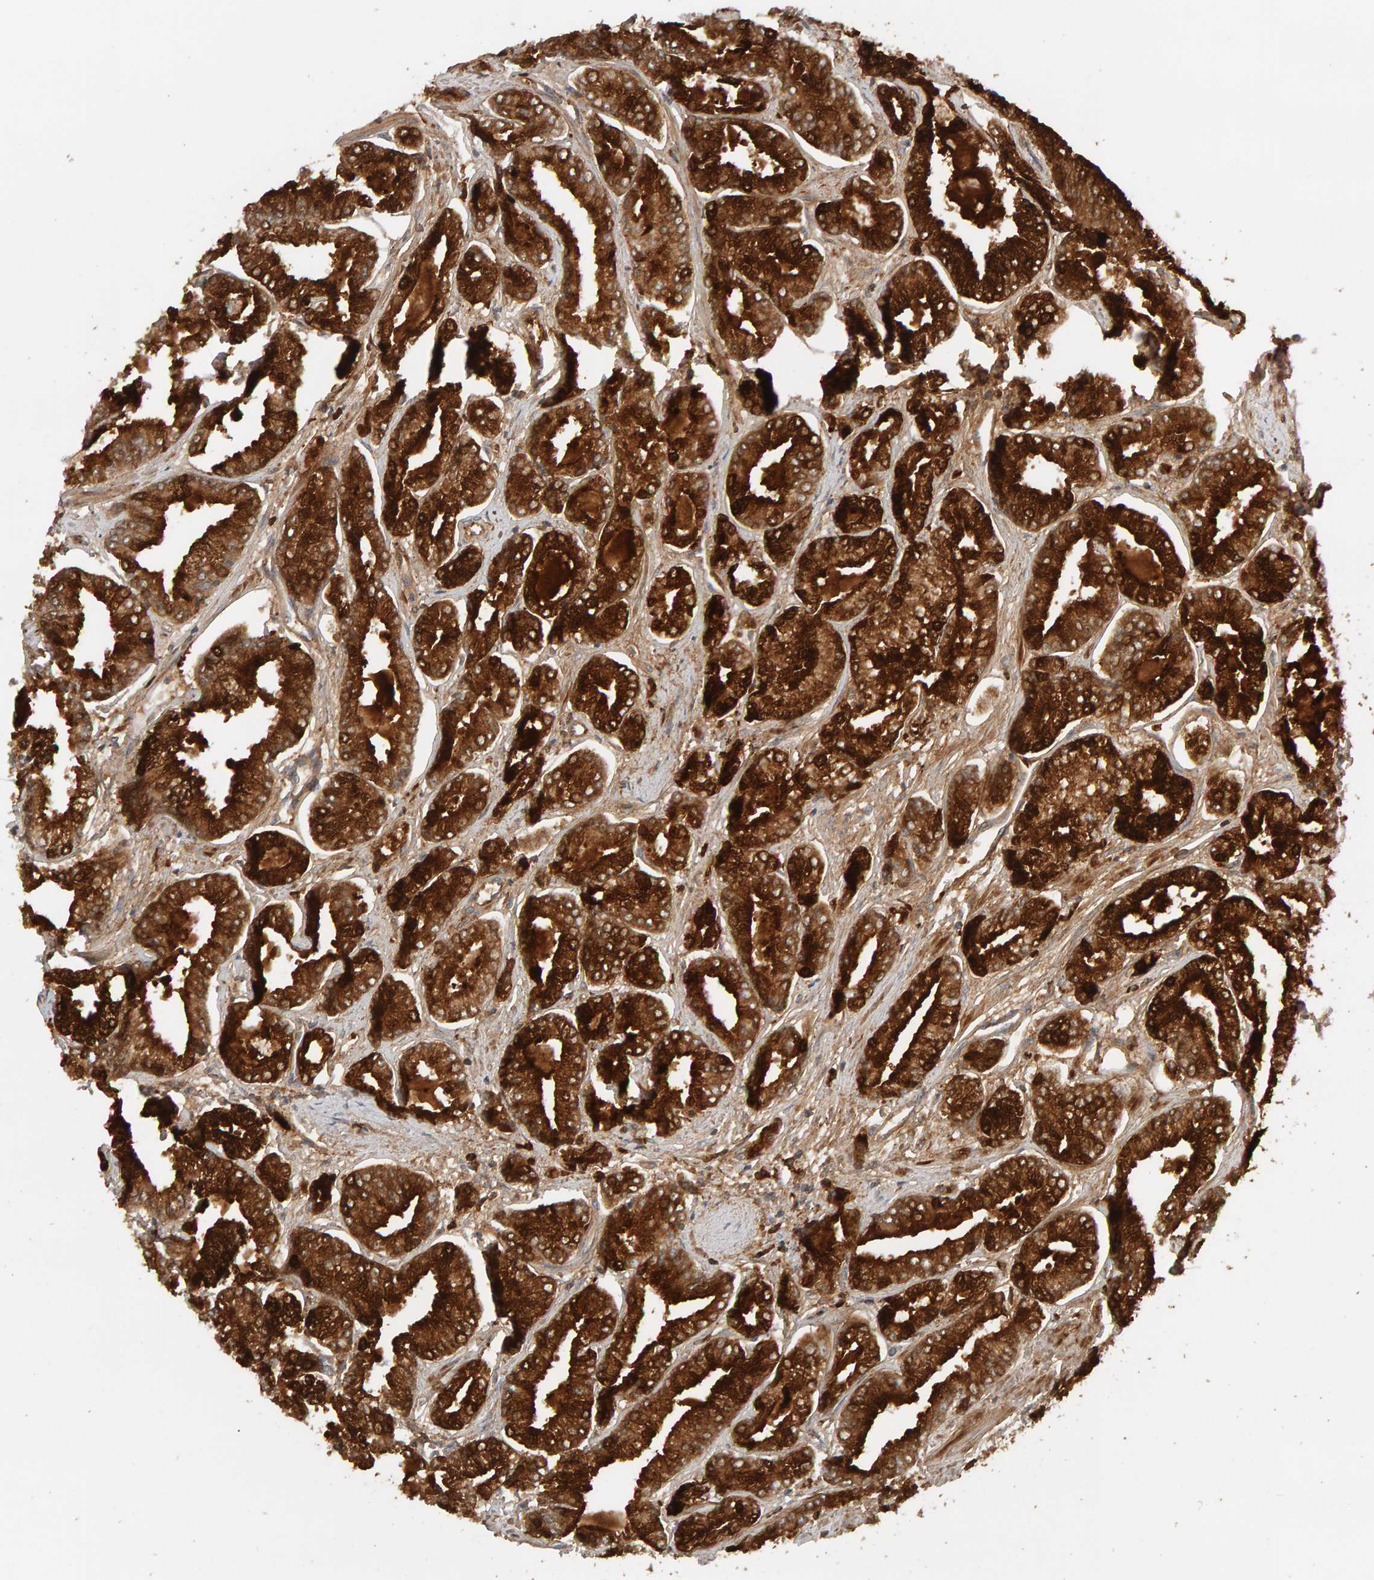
{"staining": {"intensity": "strong", "quantity": ">75%", "location": "cytoplasmic/membranous,nuclear"}, "tissue": "prostate cancer", "cell_type": "Tumor cells", "image_type": "cancer", "snomed": [{"axis": "morphology", "description": "Adenocarcinoma, Low grade"}, {"axis": "topography", "description": "Prostate"}], "caption": "Adenocarcinoma (low-grade) (prostate) was stained to show a protein in brown. There is high levels of strong cytoplasmic/membranous and nuclear expression in about >75% of tumor cells.", "gene": "PPP1R16A", "patient": {"sex": "male", "age": 52}}